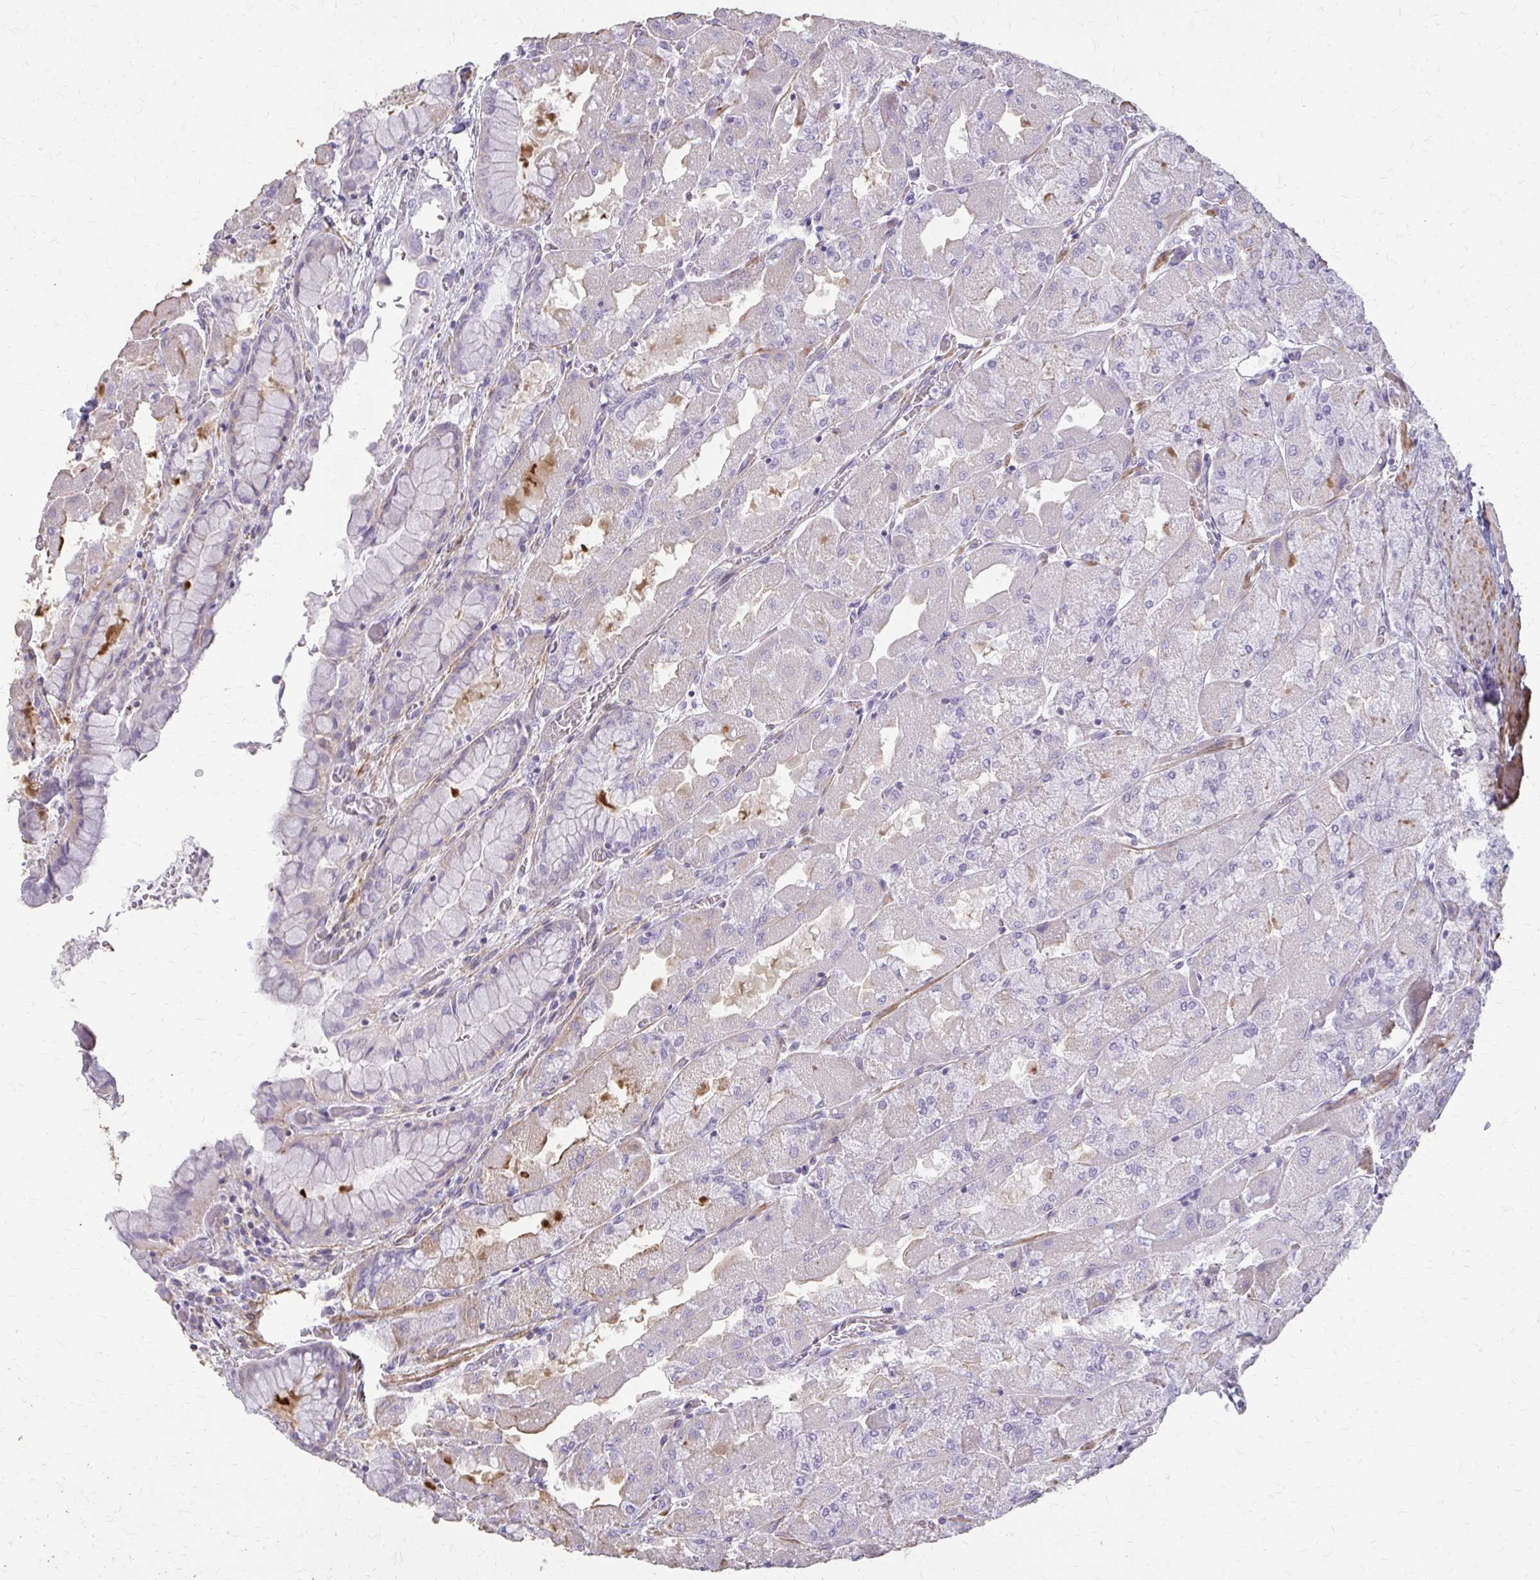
{"staining": {"intensity": "negative", "quantity": "none", "location": "none"}, "tissue": "stomach", "cell_type": "Glandular cells", "image_type": "normal", "snomed": [{"axis": "morphology", "description": "Normal tissue, NOS"}, {"axis": "topography", "description": "Stomach"}], "caption": "Protein analysis of normal stomach demonstrates no significant positivity in glandular cells.", "gene": "TENM4", "patient": {"sex": "female", "age": 61}}